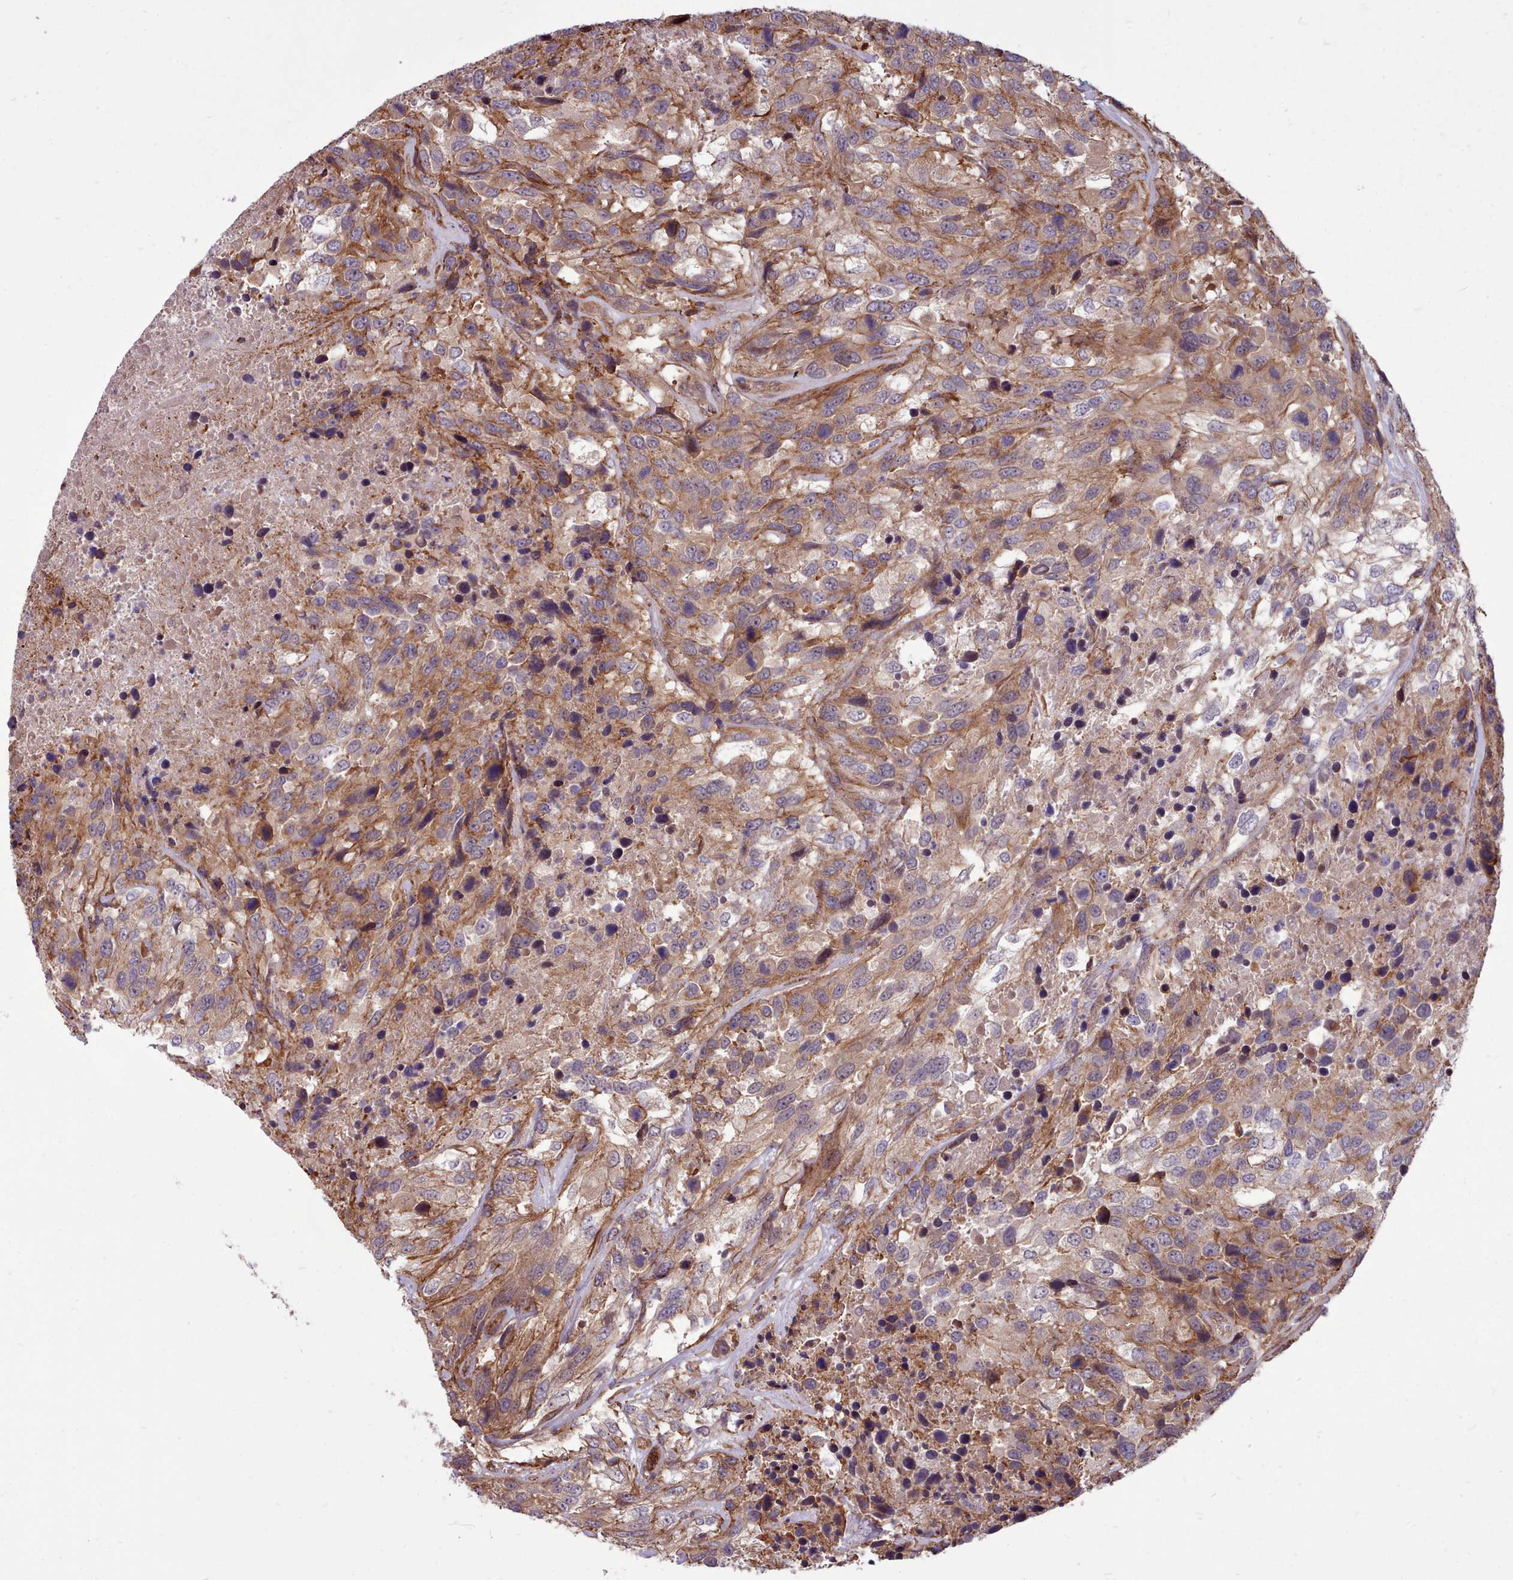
{"staining": {"intensity": "moderate", "quantity": ">75%", "location": "cytoplasmic/membranous"}, "tissue": "urothelial cancer", "cell_type": "Tumor cells", "image_type": "cancer", "snomed": [{"axis": "morphology", "description": "Urothelial carcinoma, High grade"}, {"axis": "topography", "description": "Urinary bladder"}], "caption": "Urothelial cancer stained with DAB (3,3'-diaminobenzidine) IHC demonstrates medium levels of moderate cytoplasmic/membranous positivity in approximately >75% of tumor cells.", "gene": "STUB1", "patient": {"sex": "female", "age": 70}}